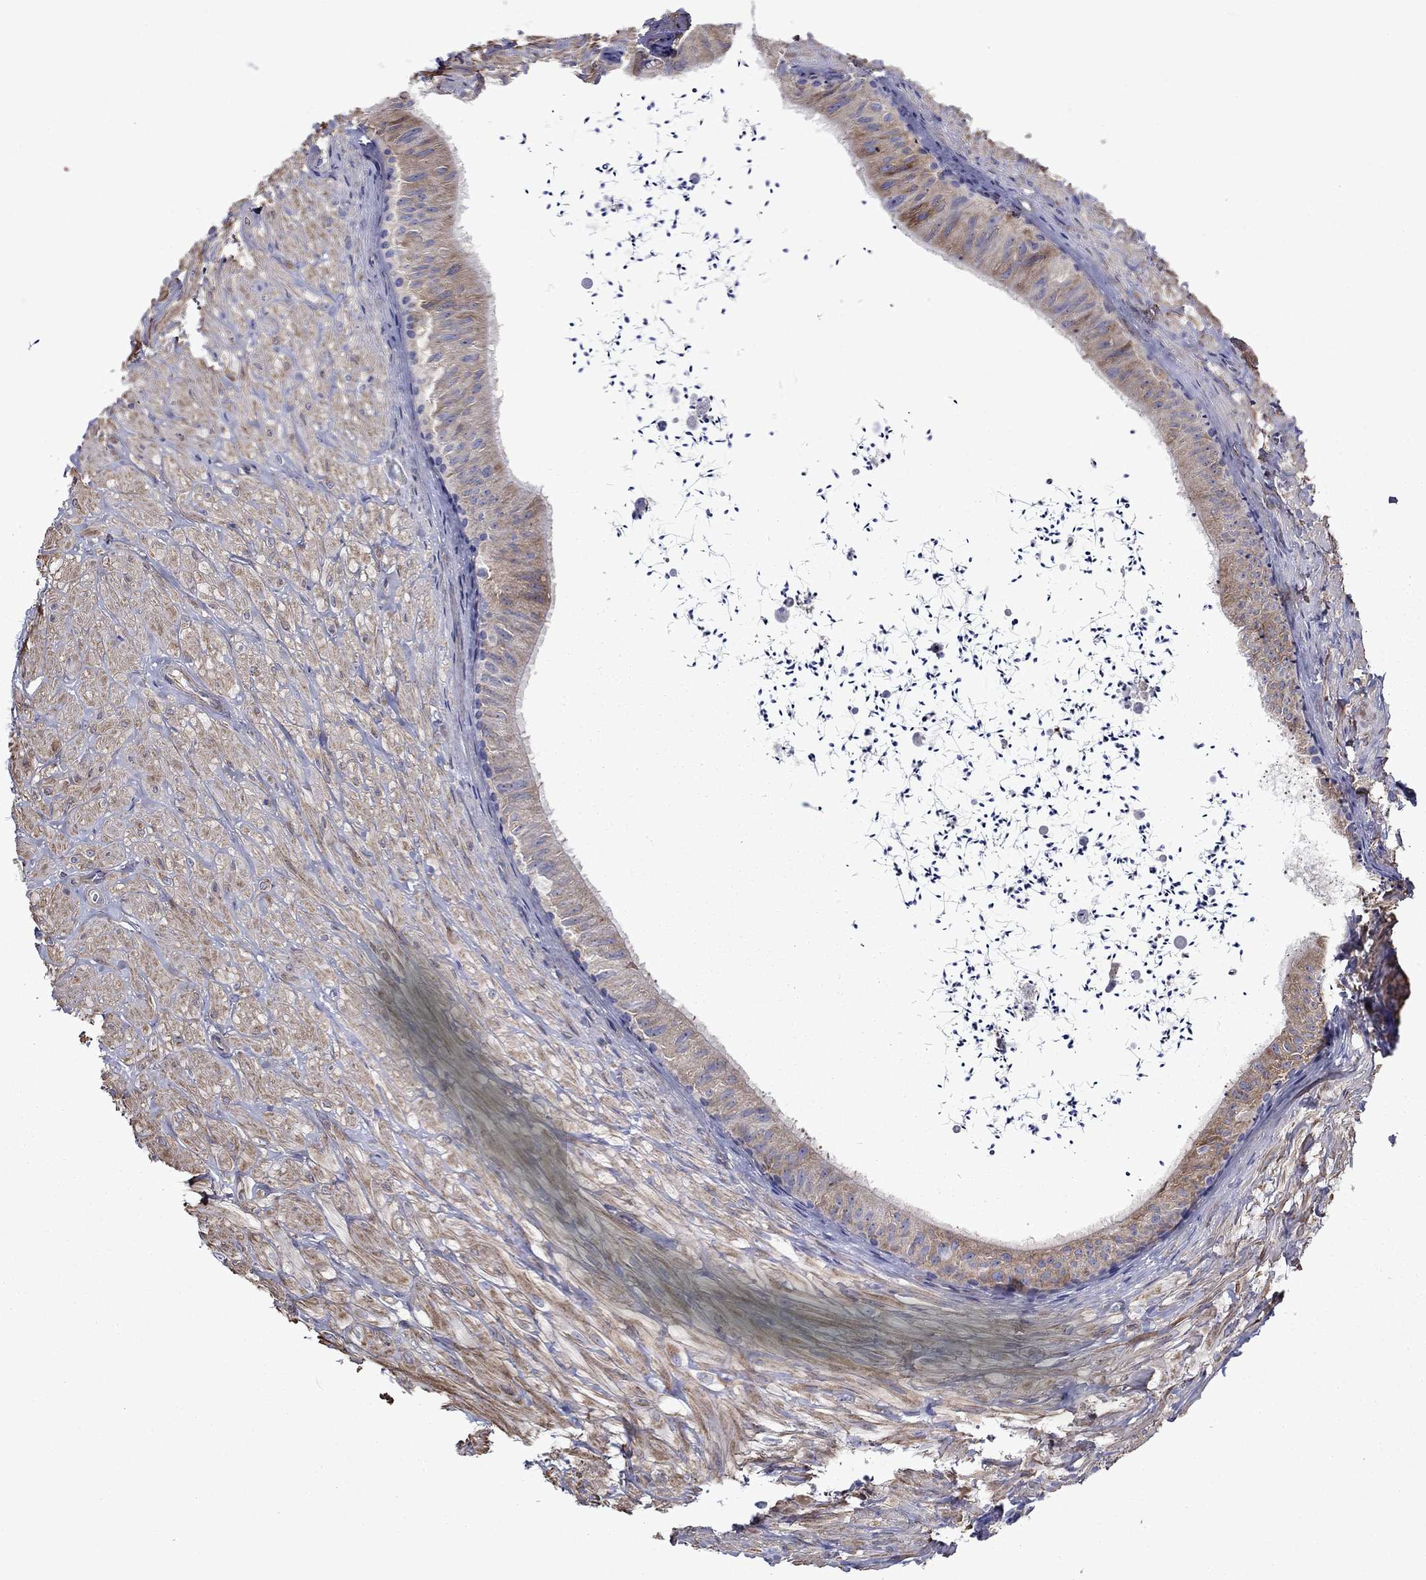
{"staining": {"intensity": "weak", "quantity": "<25%", "location": "cytoplasmic/membranous"}, "tissue": "epididymis", "cell_type": "Glandular cells", "image_type": "normal", "snomed": [{"axis": "morphology", "description": "Normal tissue, NOS"}, {"axis": "topography", "description": "Epididymis"}], "caption": "Immunohistochemistry image of benign epididymis: human epididymis stained with DAB (3,3'-diaminobenzidine) reveals no significant protein expression in glandular cells.", "gene": "HSPG2", "patient": {"sex": "male", "age": 32}}